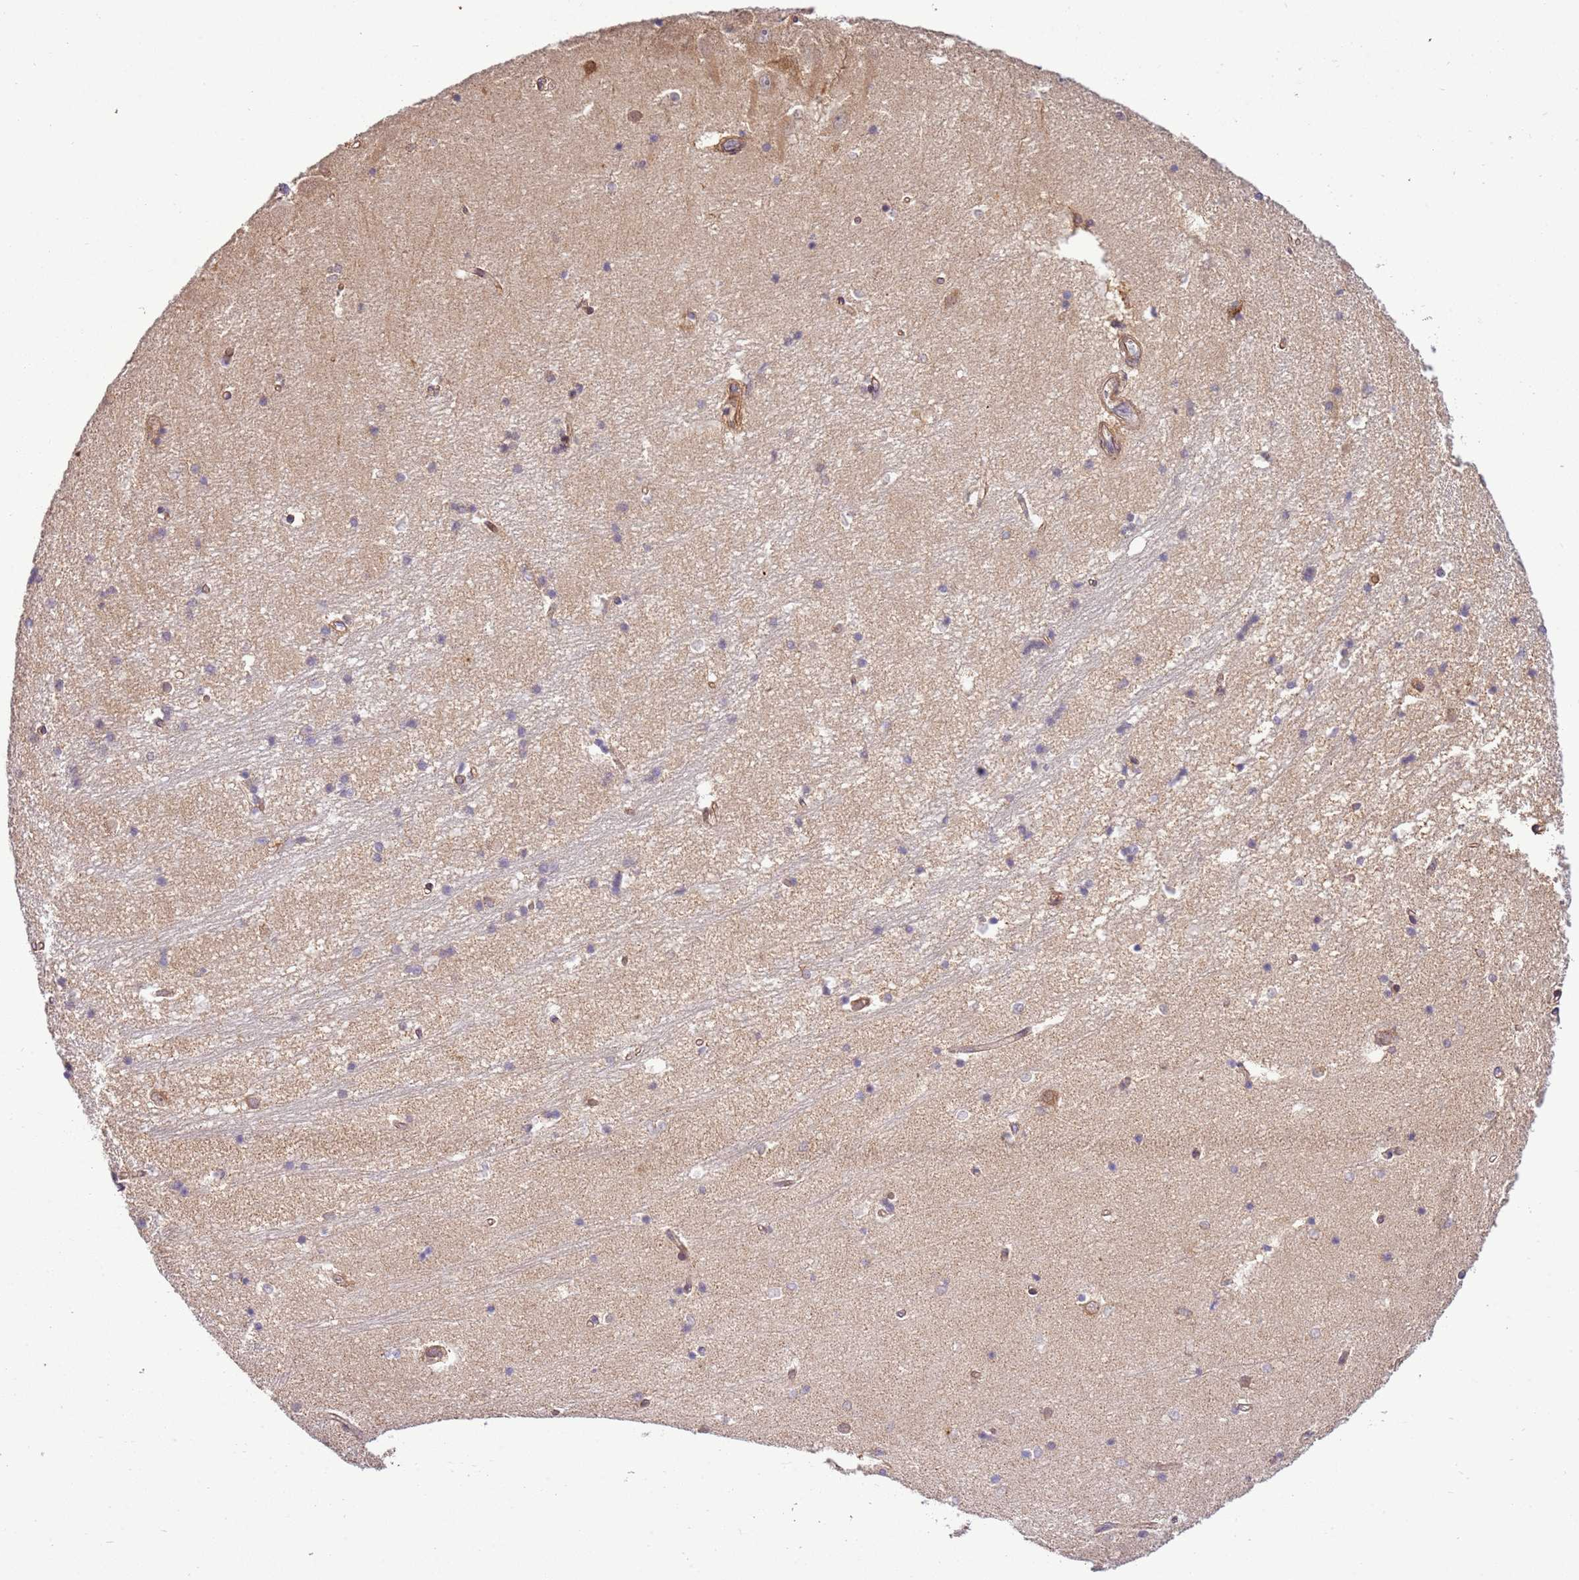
{"staining": {"intensity": "weak", "quantity": "25%-75%", "location": "cytoplasmic/membranous"}, "tissue": "hippocampus", "cell_type": "Glial cells", "image_type": "normal", "snomed": [{"axis": "morphology", "description": "Normal tissue, NOS"}, {"axis": "topography", "description": "Hippocampus"}], "caption": "Protein staining demonstrates weak cytoplasmic/membranous positivity in approximately 25%-75% of glial cells in normal hippocampus. The protein of interest is shown in brown color, while the nuclei are stained blue.", "gene": "SCARA3", "patient": {"sex": "male", "age": 45}}